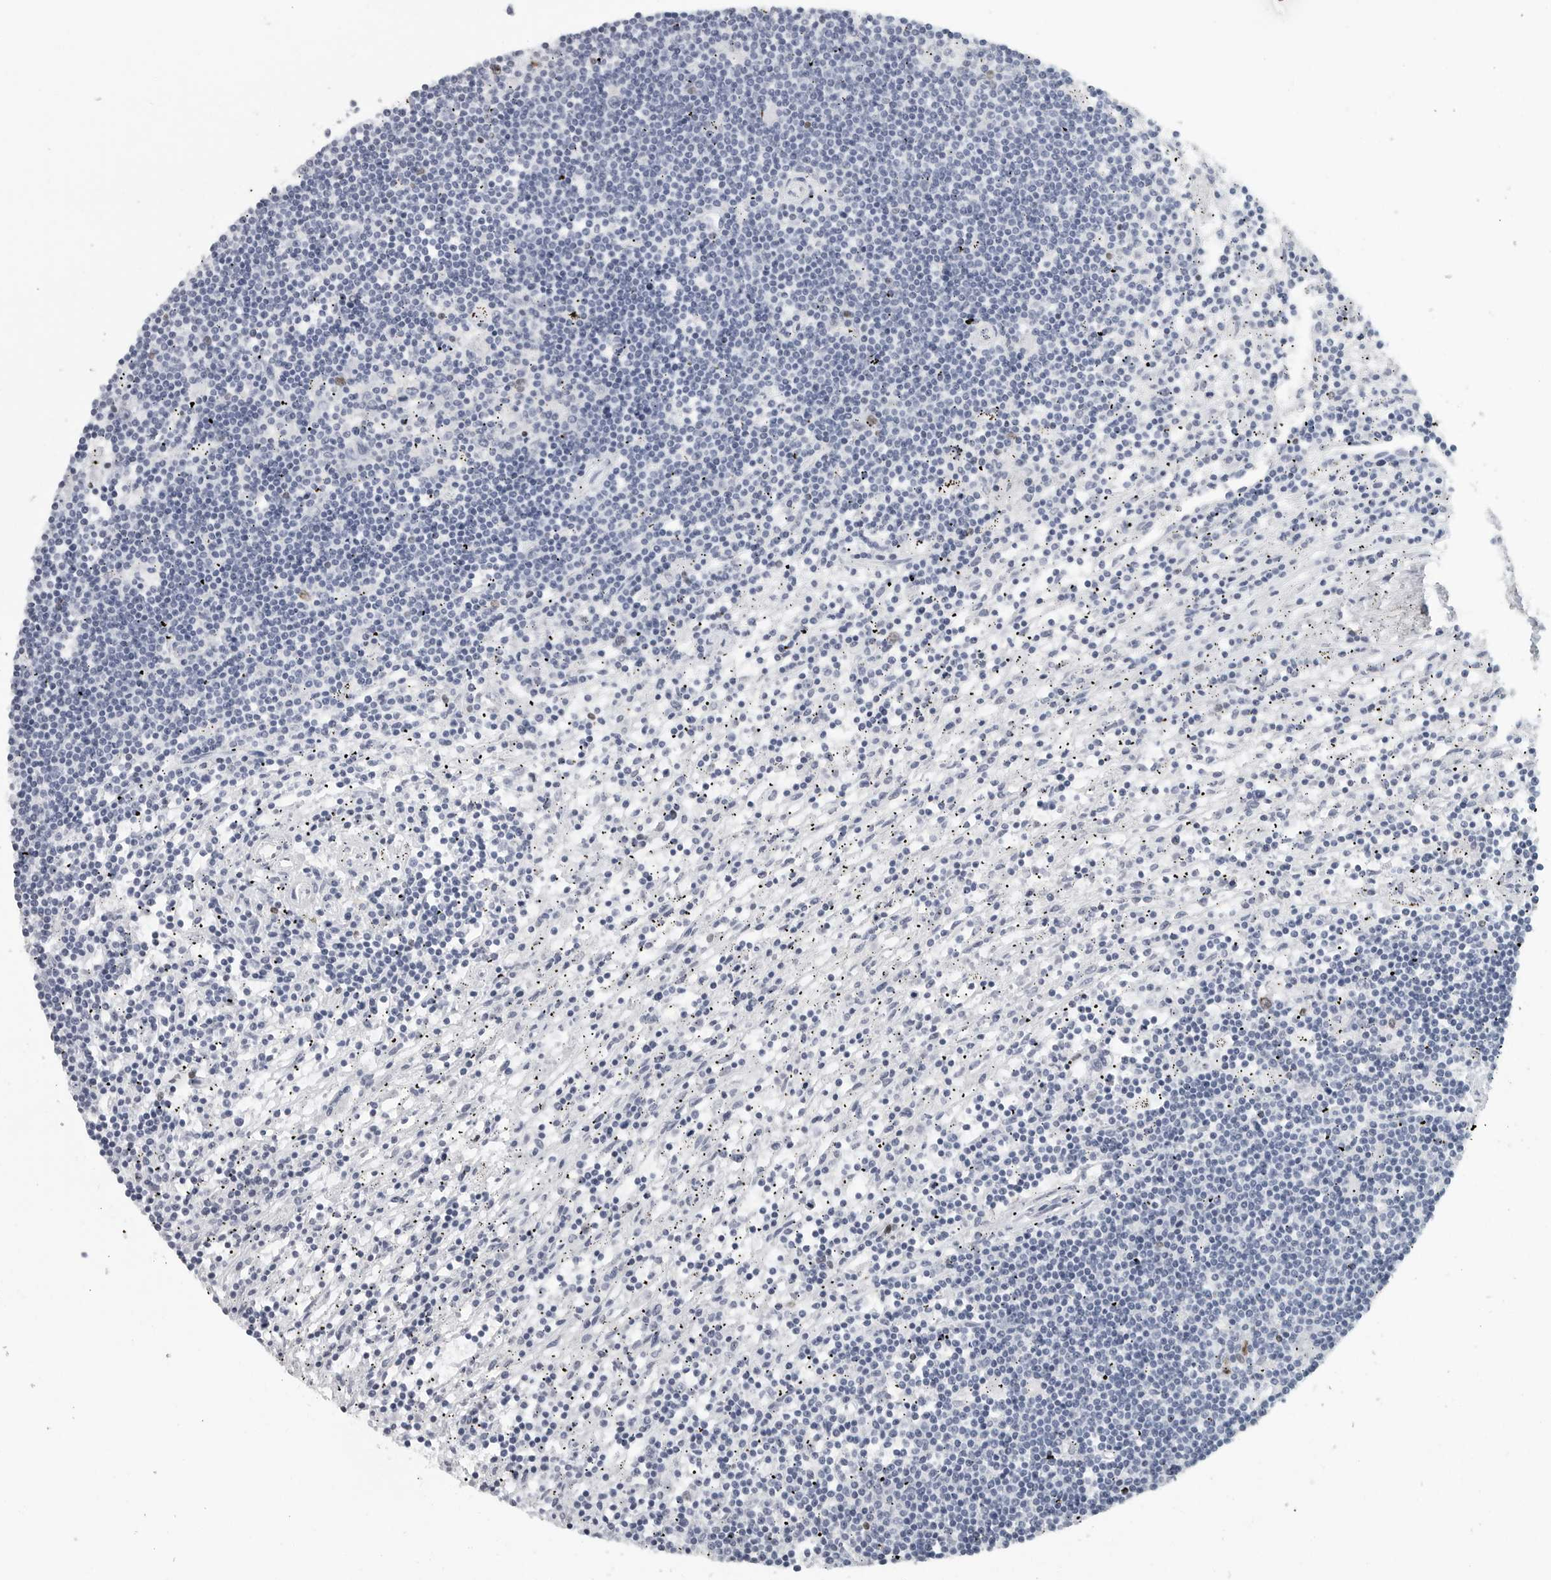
{"staining": {"intensity": "negative", "quantity": "none", "location": "none"}, "tissue": "lymphoma", "cell_type": "Tumor cells", "image_type": "cancer", "snomed": [{"axis": "morphology", "description": "Malignant lymphoma, non-Hodgkin's type, Low grade"}, {"axis": "topography", "description": "Spleen"}], "caption": "The immunohistochemistry image has no significant expression in tumor cells of lymphoma tissue. (DAB IHC with hematoxylin counter stain).", "gene": "SATB2", "patient": {"sex": "male", "age": 76}}